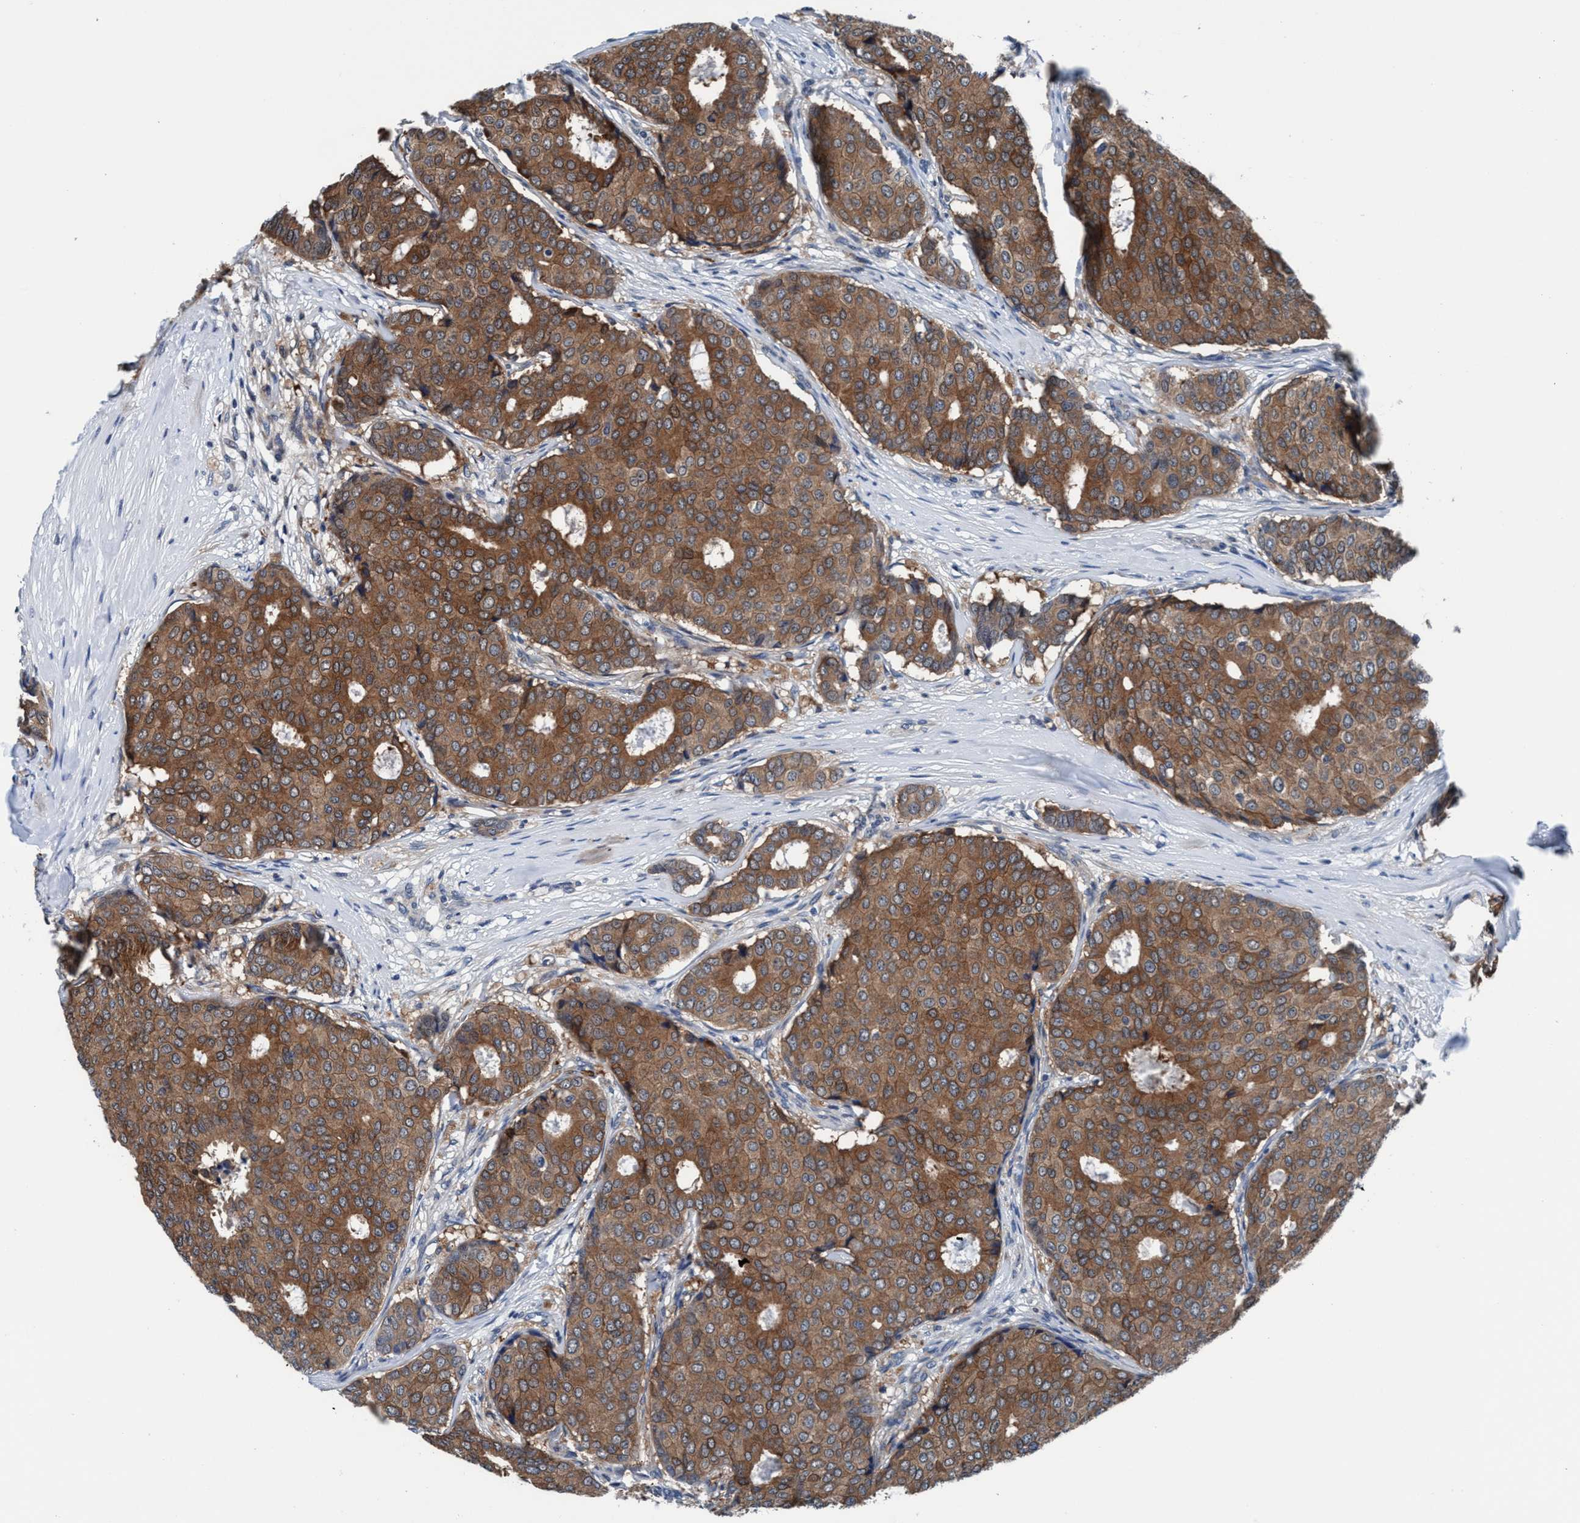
{"staining": {"intensity": "moderate", "quantity": ">75%", "location": "cytoplasmic/membranous"}, "tissue": "breast cancer", "cell_type": "Tumor cells", "image_type": "cancer", "snomed": [{"axis": "morphology", "description": "Duct carcinoma"}, {"axis": "topography", "description": "Breast"}], "caption": "Protein staining demonstrates moderate cytoplasmic/membranous expression in about >75% of tumor cells in breast infiltrating ductal carcinoma.", "gene": "TMEM94", "patient": {"sex": "female", "age": 75}}